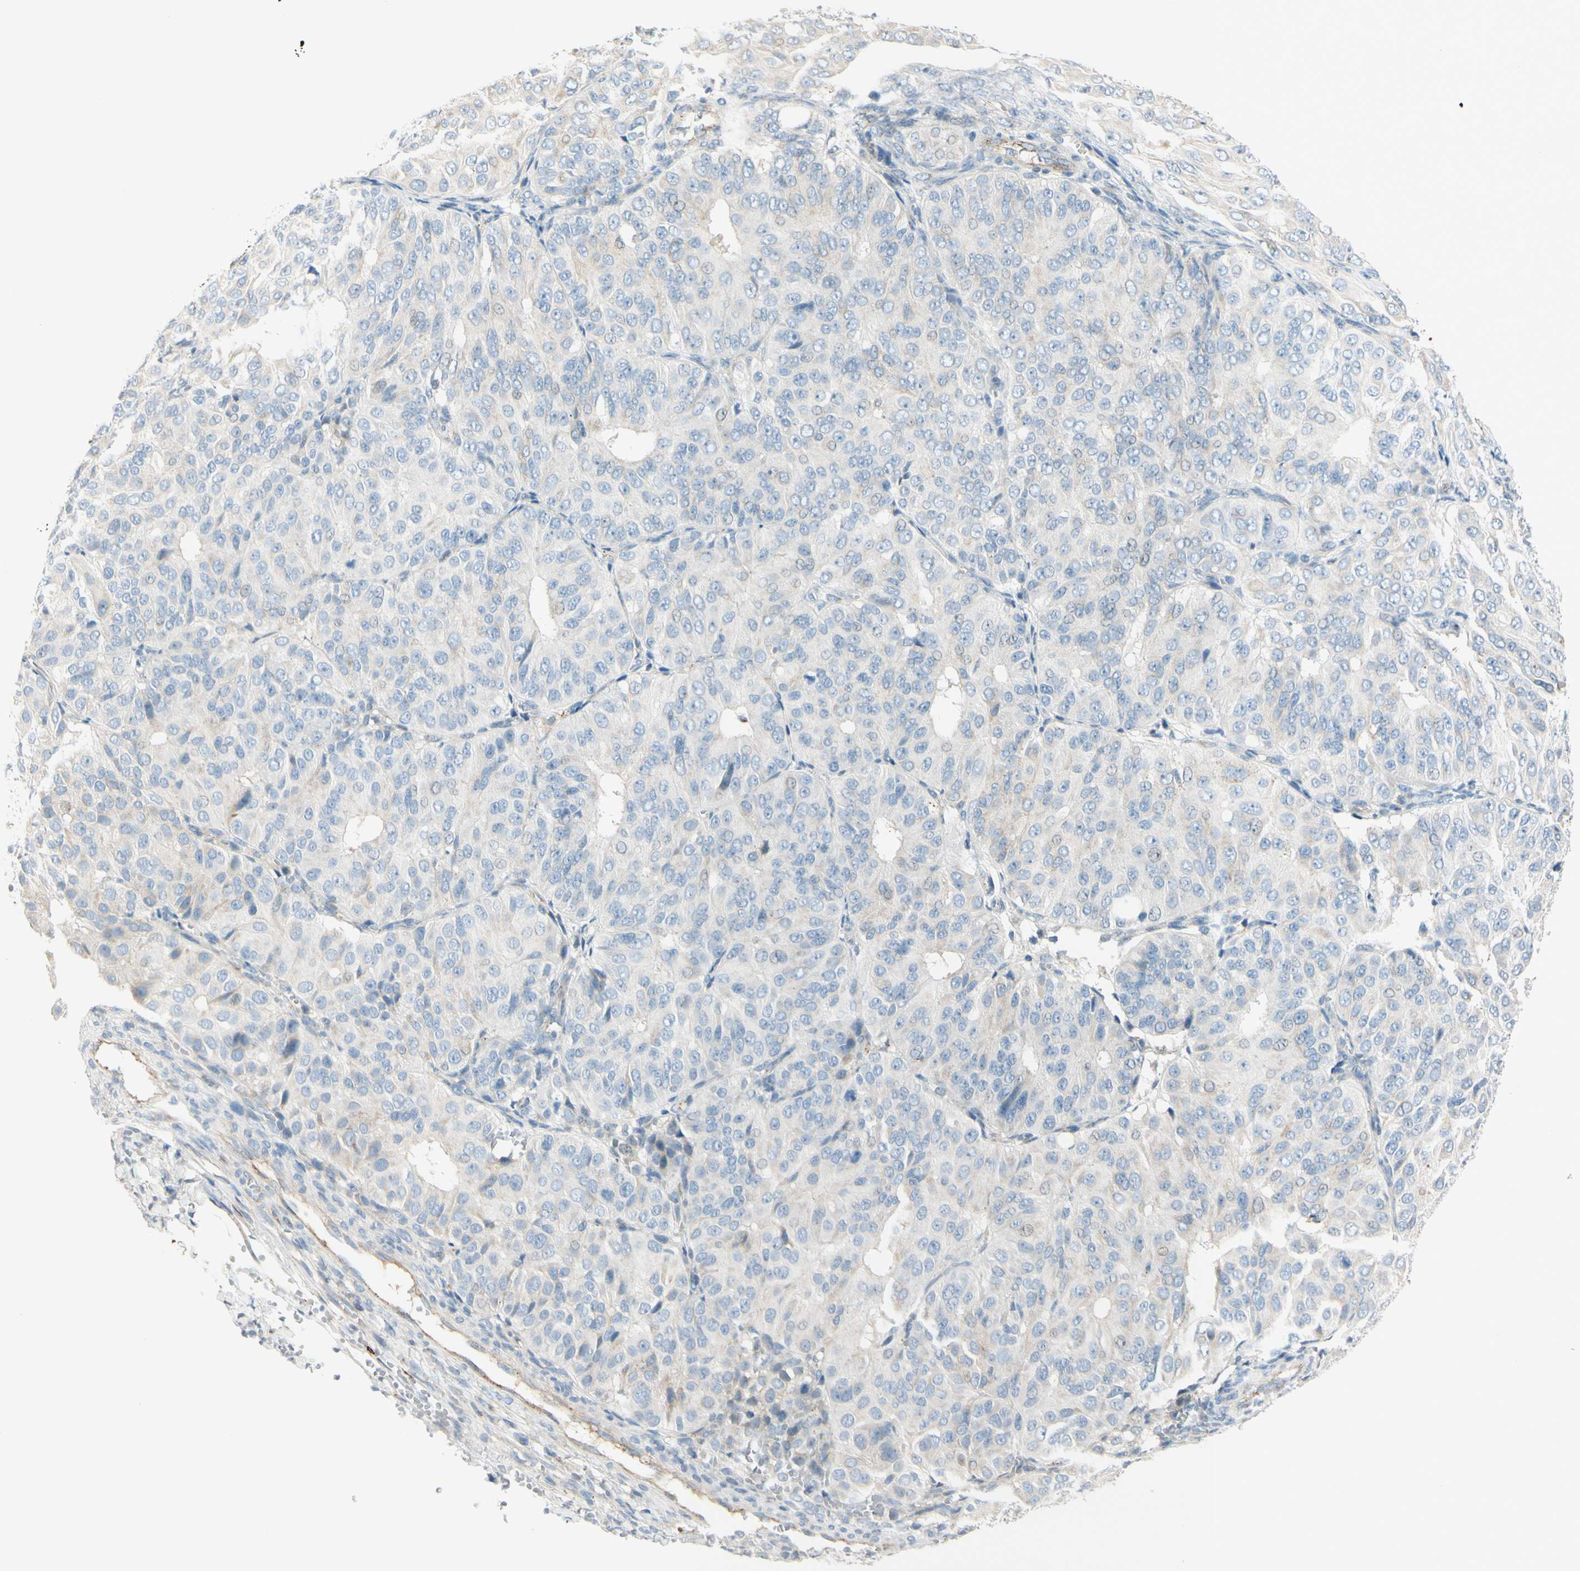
{"staining": {"intensity": "negative", "quantity": "none", "location": "none"}, "tissue": "ovarian cancer", "cell_type": "Tumor cells", "image_type": "cancer", "snomed": [{"axis": "morphology", "description": "Carcinoma, endometroid"}, {"axis": "topography", "description": "Ovary"}], "caption": "Tumor cells show no significant protein positivity in ovarian cancer.", "gene": "GALNT5", "patient": {"sex": "female", "age": 51}}